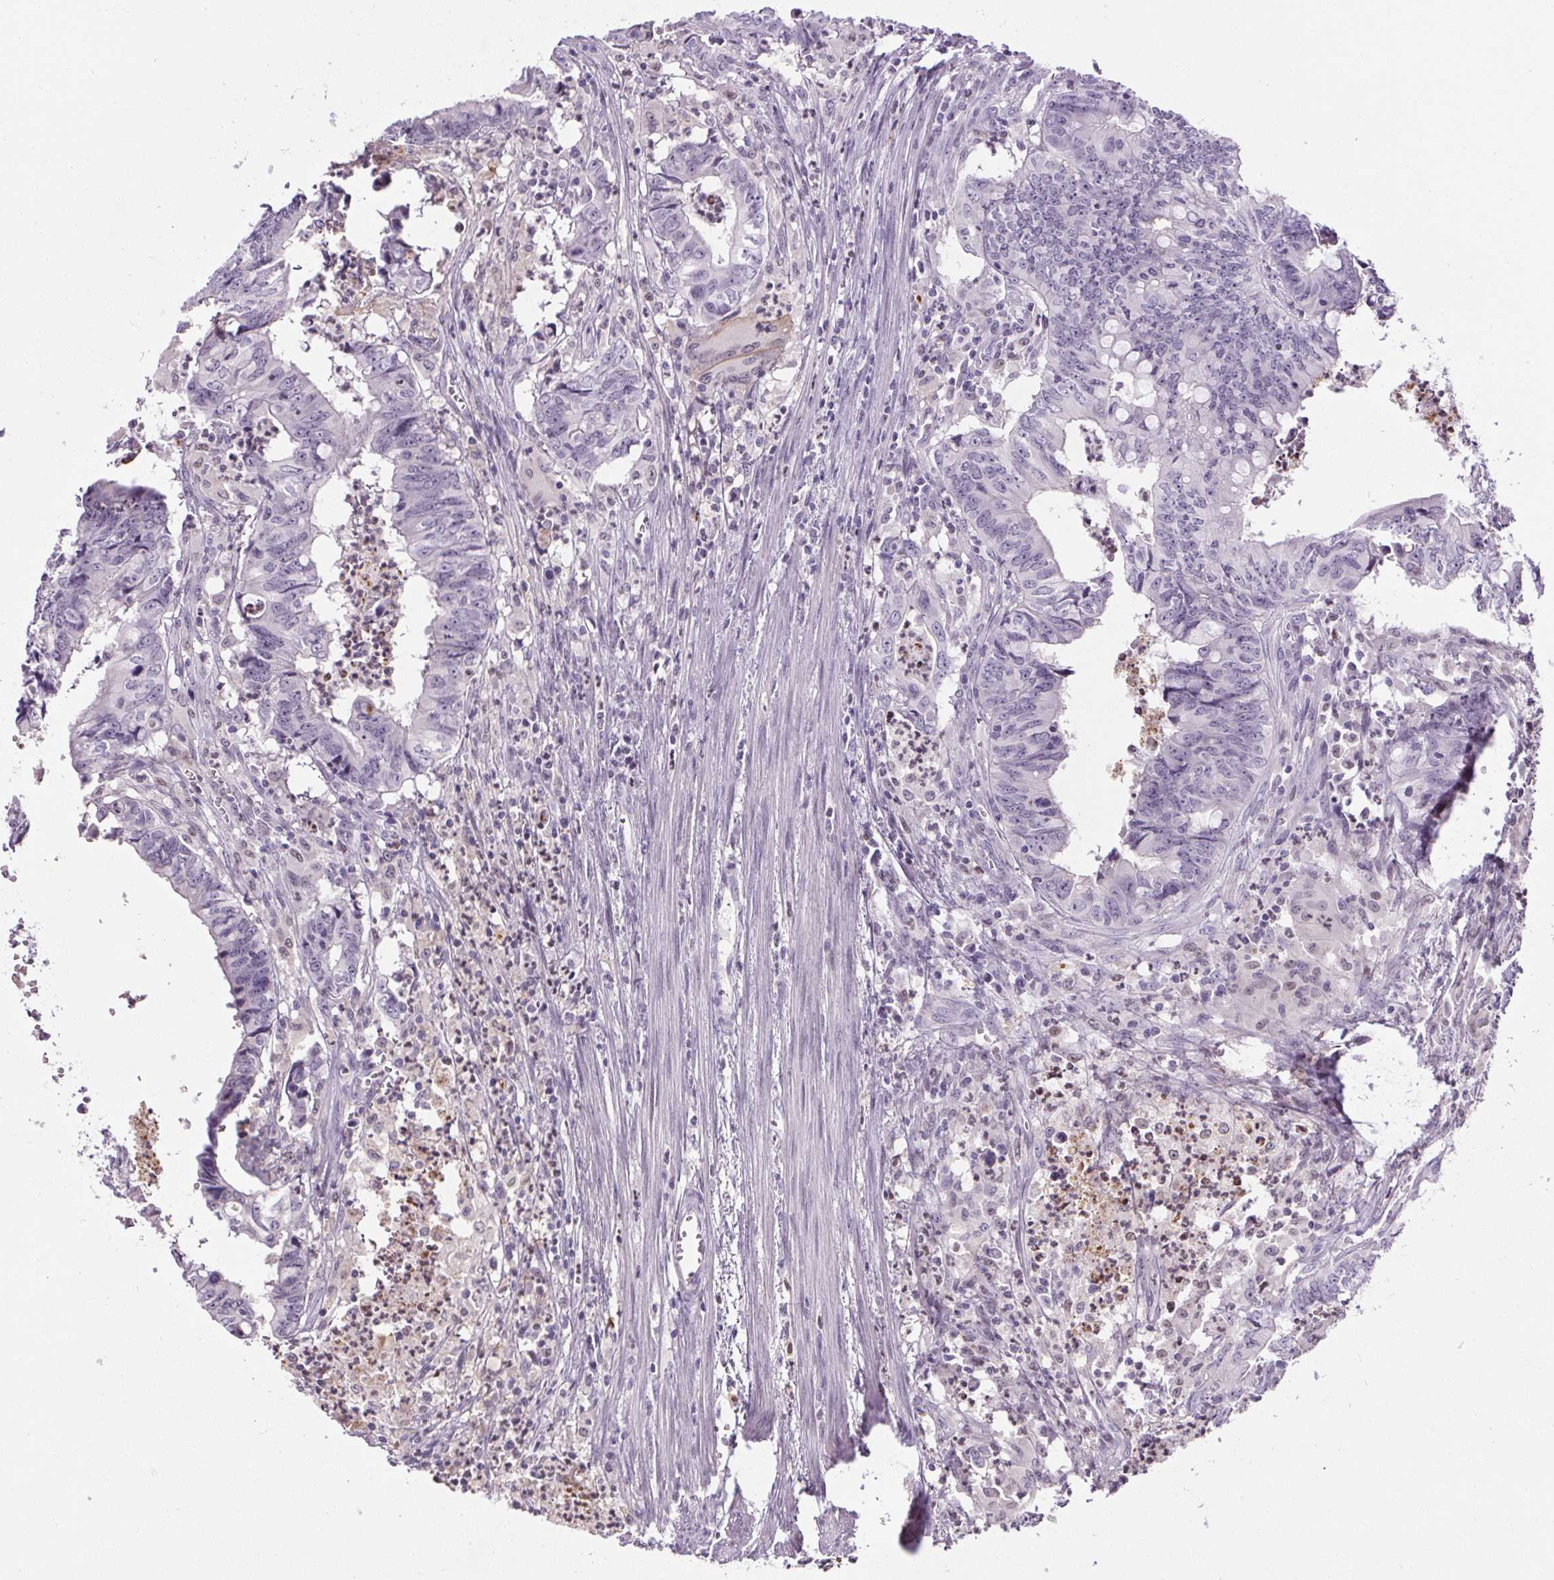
{"staining": {"intensity": "negative", "quantity": "none", "location": "none"}, "tissue": "colorectal cancer", "cell_type": "Tumor cells", "image_type": "cancer", "snomed": [{"axis": "morphology", "description": "Adenocarcinoma, NOS"}, {"axis": "topography", "description": "Colon"}], "caption": "Tumor cells are negative for brown protein staining in colorectal cancer.", "gene": "TMEM240", "patient": {"sex": "female", "age": 82}}